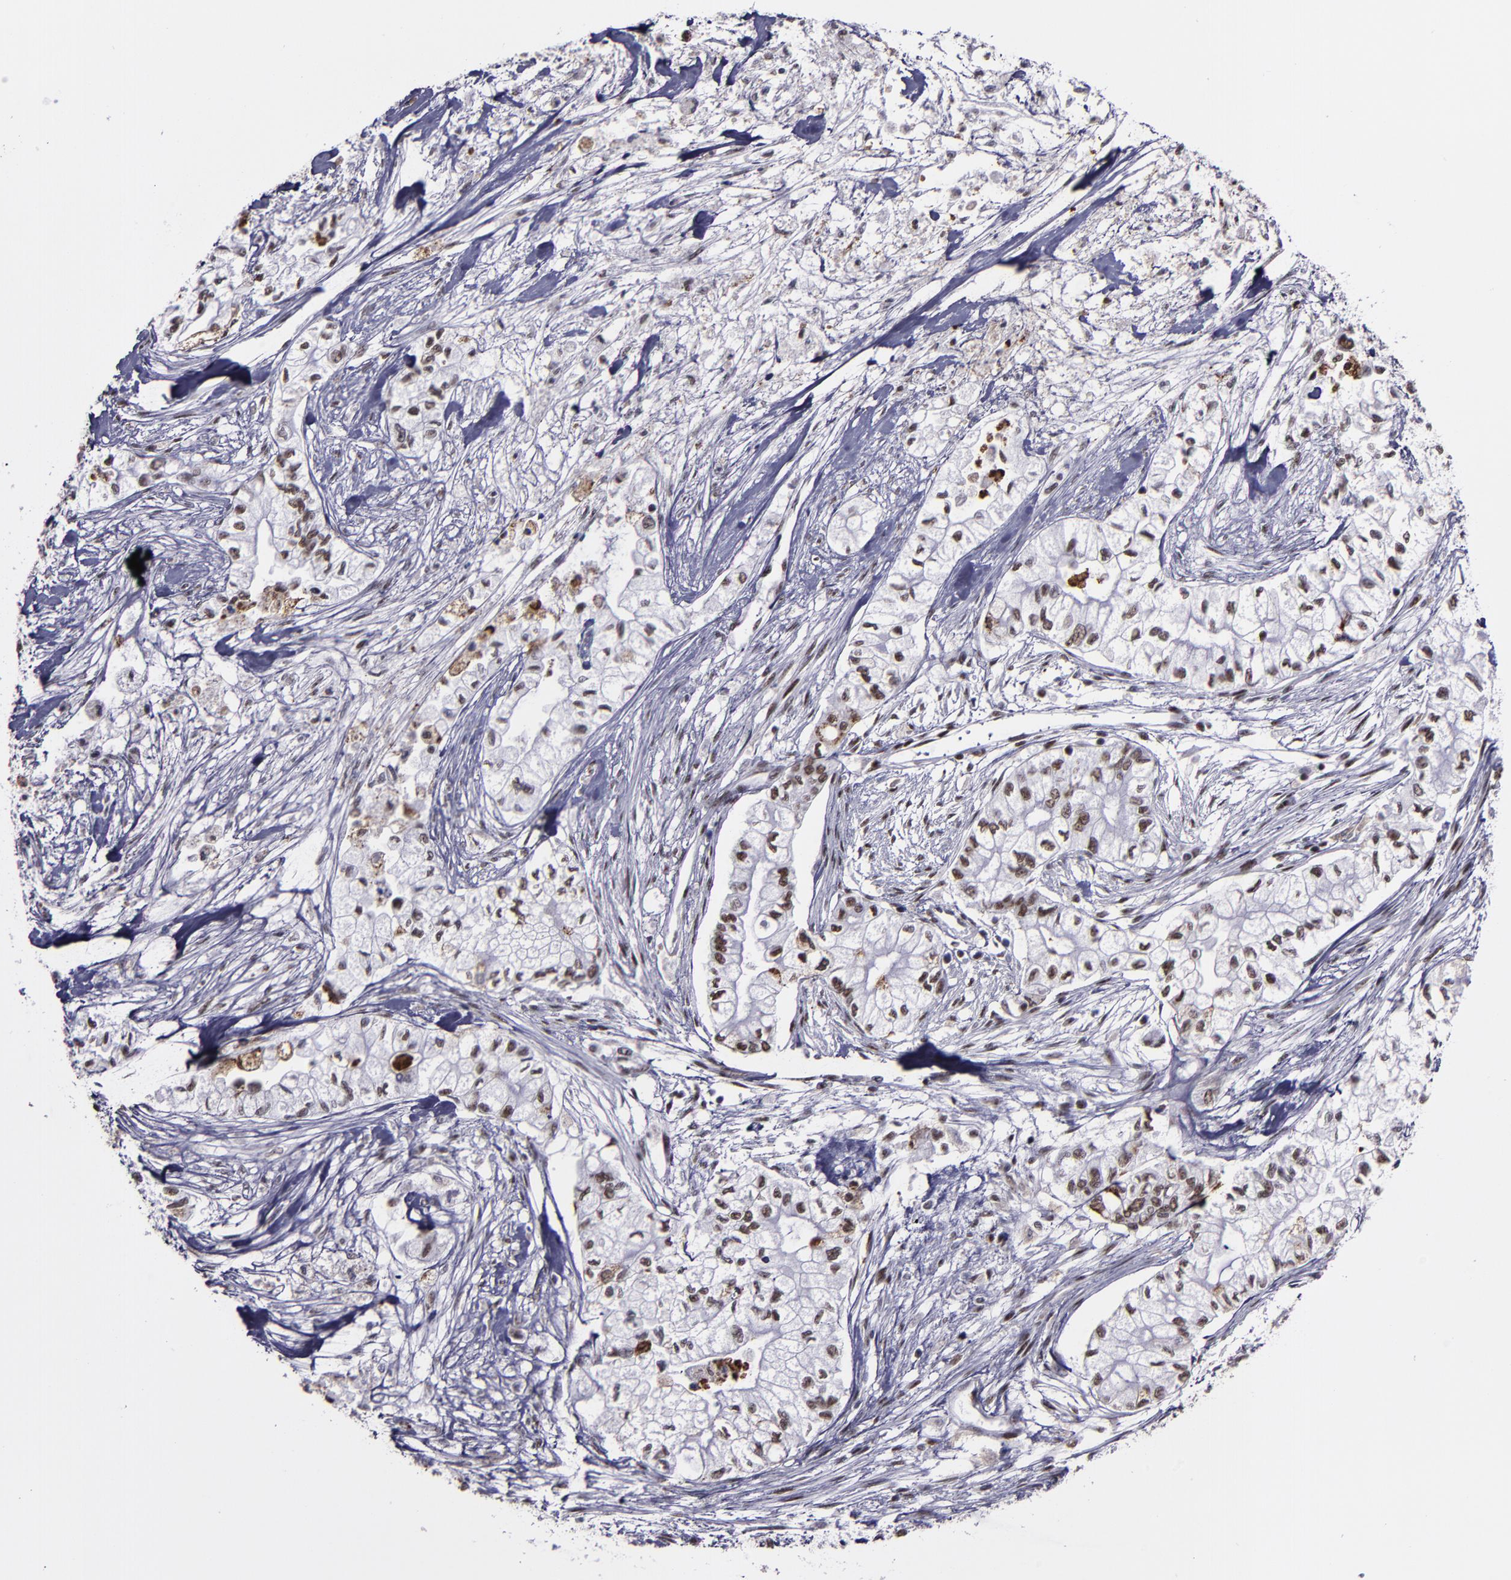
{"staining": {"intensity": "moderate", "quantity": ">75%", "location": "nuclear"}, "tissue": "pancreatic cancer", "cell_type": "Tumor cells", "image_type": "cancer", "snomed": [{"axis": "morphology", "description": "Adenocarcinoma, NOS"}, {"axis": "topography", "description": "Pancreas"}], "caption": "Protein staining by immunohistochemistry displays moderate nuclear positivity in approximately >75% of tumor cells in pancreatic adenocarcinoma. Using DAB (brown) and hematoxylin (blue) stains, captured at high magnification using brightfield microscopy.", "gene": "PPP4R3A", "patient": {"sex": "male", "age": 79}}